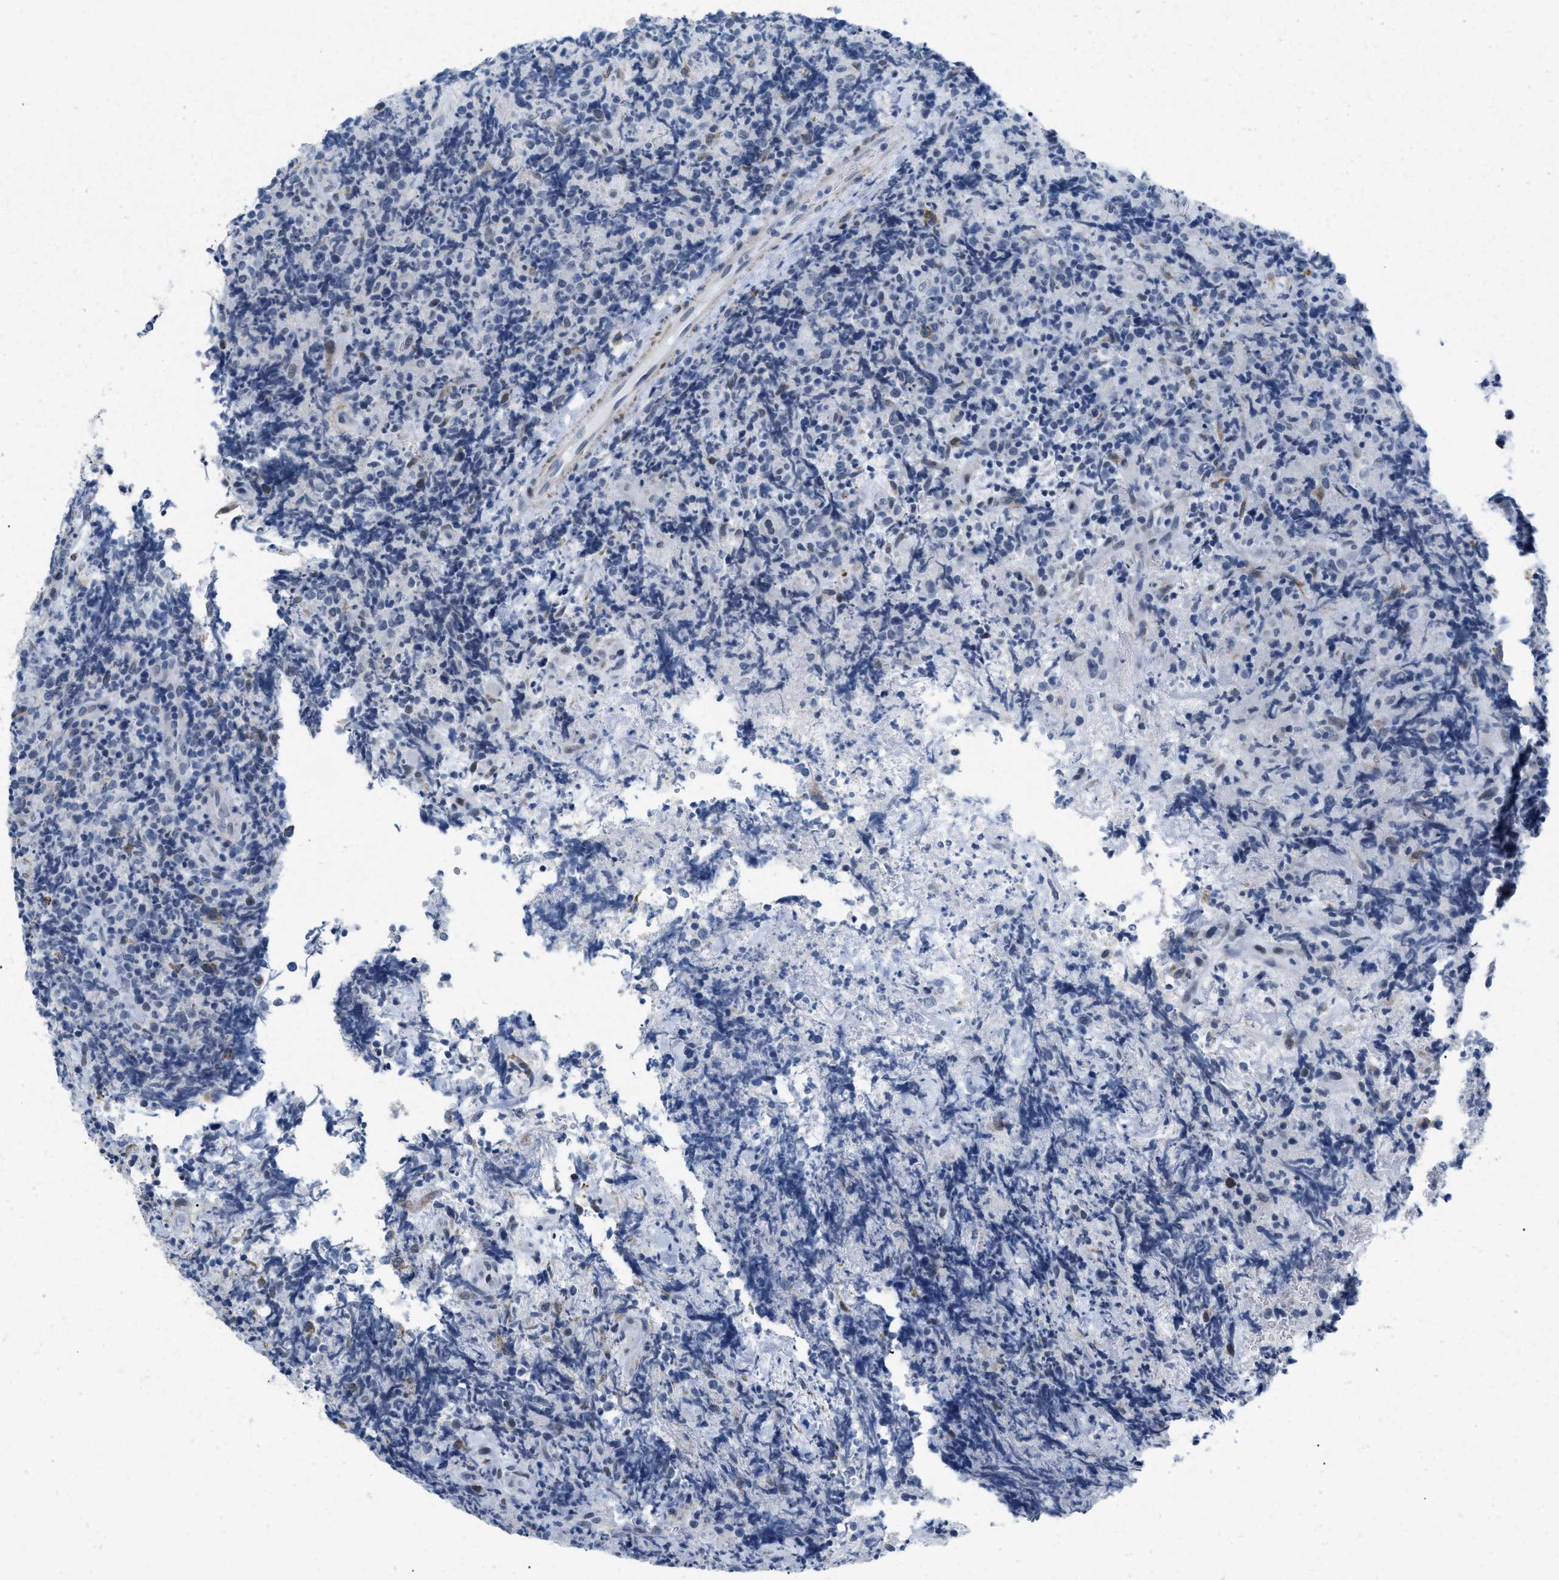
{"staining": {"intensity": "negative", "quantity": "none", "location": "none"}, "tissue": "lymphoma", "cell_type": "Tumor cells", "image_type": "cancer", "snomed": [{"axis": "morphology", "description": "Malignant lymphoma, non-Hodgkin's type, High grade"}, {"axis": "topography", "description": "Tonsil"}], "caption": "Immunohistochemical staining of malignant lymphoma, non-Hodgkin's type (high-grade) displays no significant positivity in tumor cells.", "gene": "TASOR", "patient": {"sex": "female", "age": 36}}